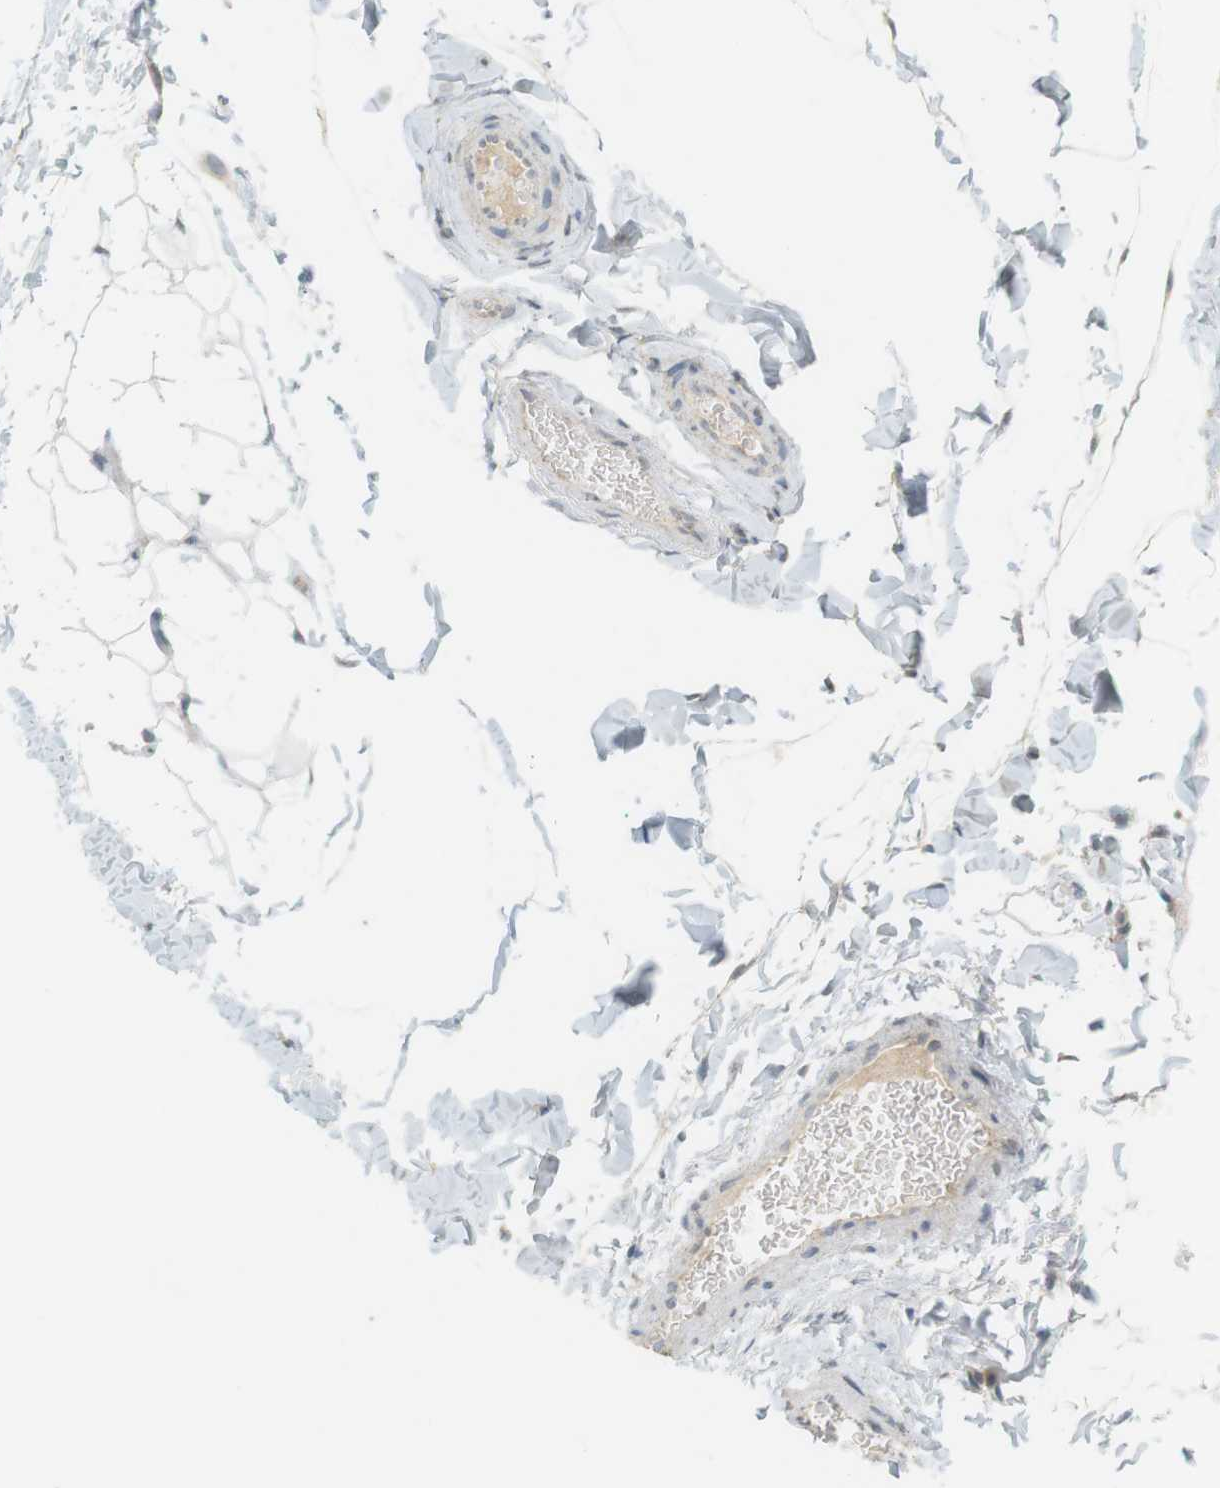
{"staining": {"intensity": "negative", "quantity": "none", "location": "none"}, "tissue": "adipose tissue", "cell_type": "Adipocytes", "image_type": "normal", "snomed": [{"axis": "morphology", "description": "Normal tissue, NOS"}, {"axis": "topography", "description": "Soft tissue"}], "caption": "This is a histopathology image of IHC staining of unremarkable adipose tissue, which shows no positivity in adipocytes.", "gene": "TTK", "patient": {"sex": "male", "age": 26}}